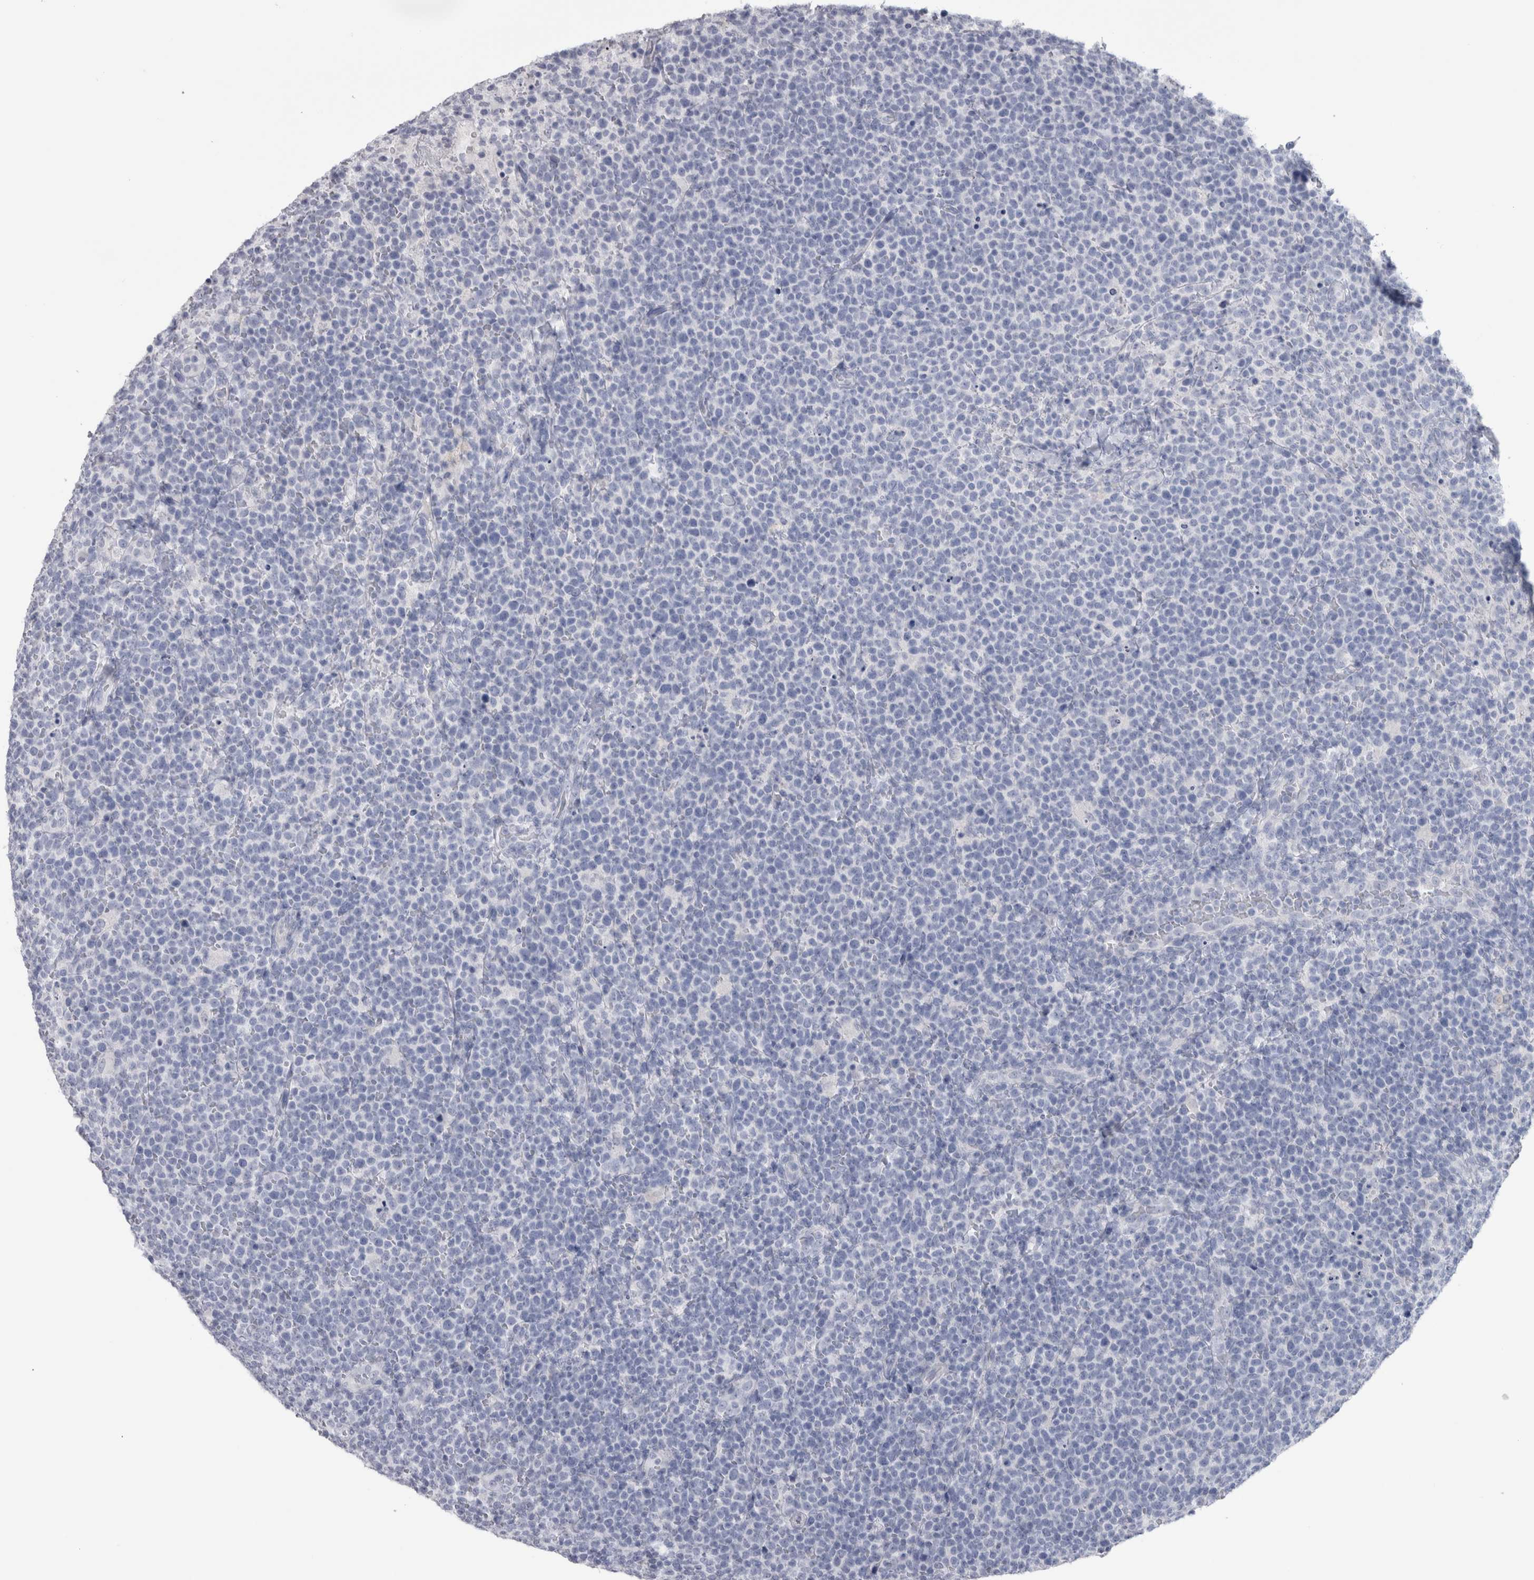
{"staining": {"intensity": "negative", "quantity": "none", "location": "none"}, "tissue": "lymphoma", "cell_type": "Tumor cells", "image_type": "cancer", "snomed": [{"axis": "morphology", "description": "Malignant lymphoma, non-Hodgkin's type, High grade"}, {"axis": "topography", "description": "Lymph node"}], "caption": "High magnification brightfield microscopy of lymphoma stained with DAB (3,3'-diaminobenzidine) (brown) and counterstained with hematoxylin (blue): tumor cells show no significant positivity.", "gene": "PTH", "patient": {"sex": "male", "age": 61}}